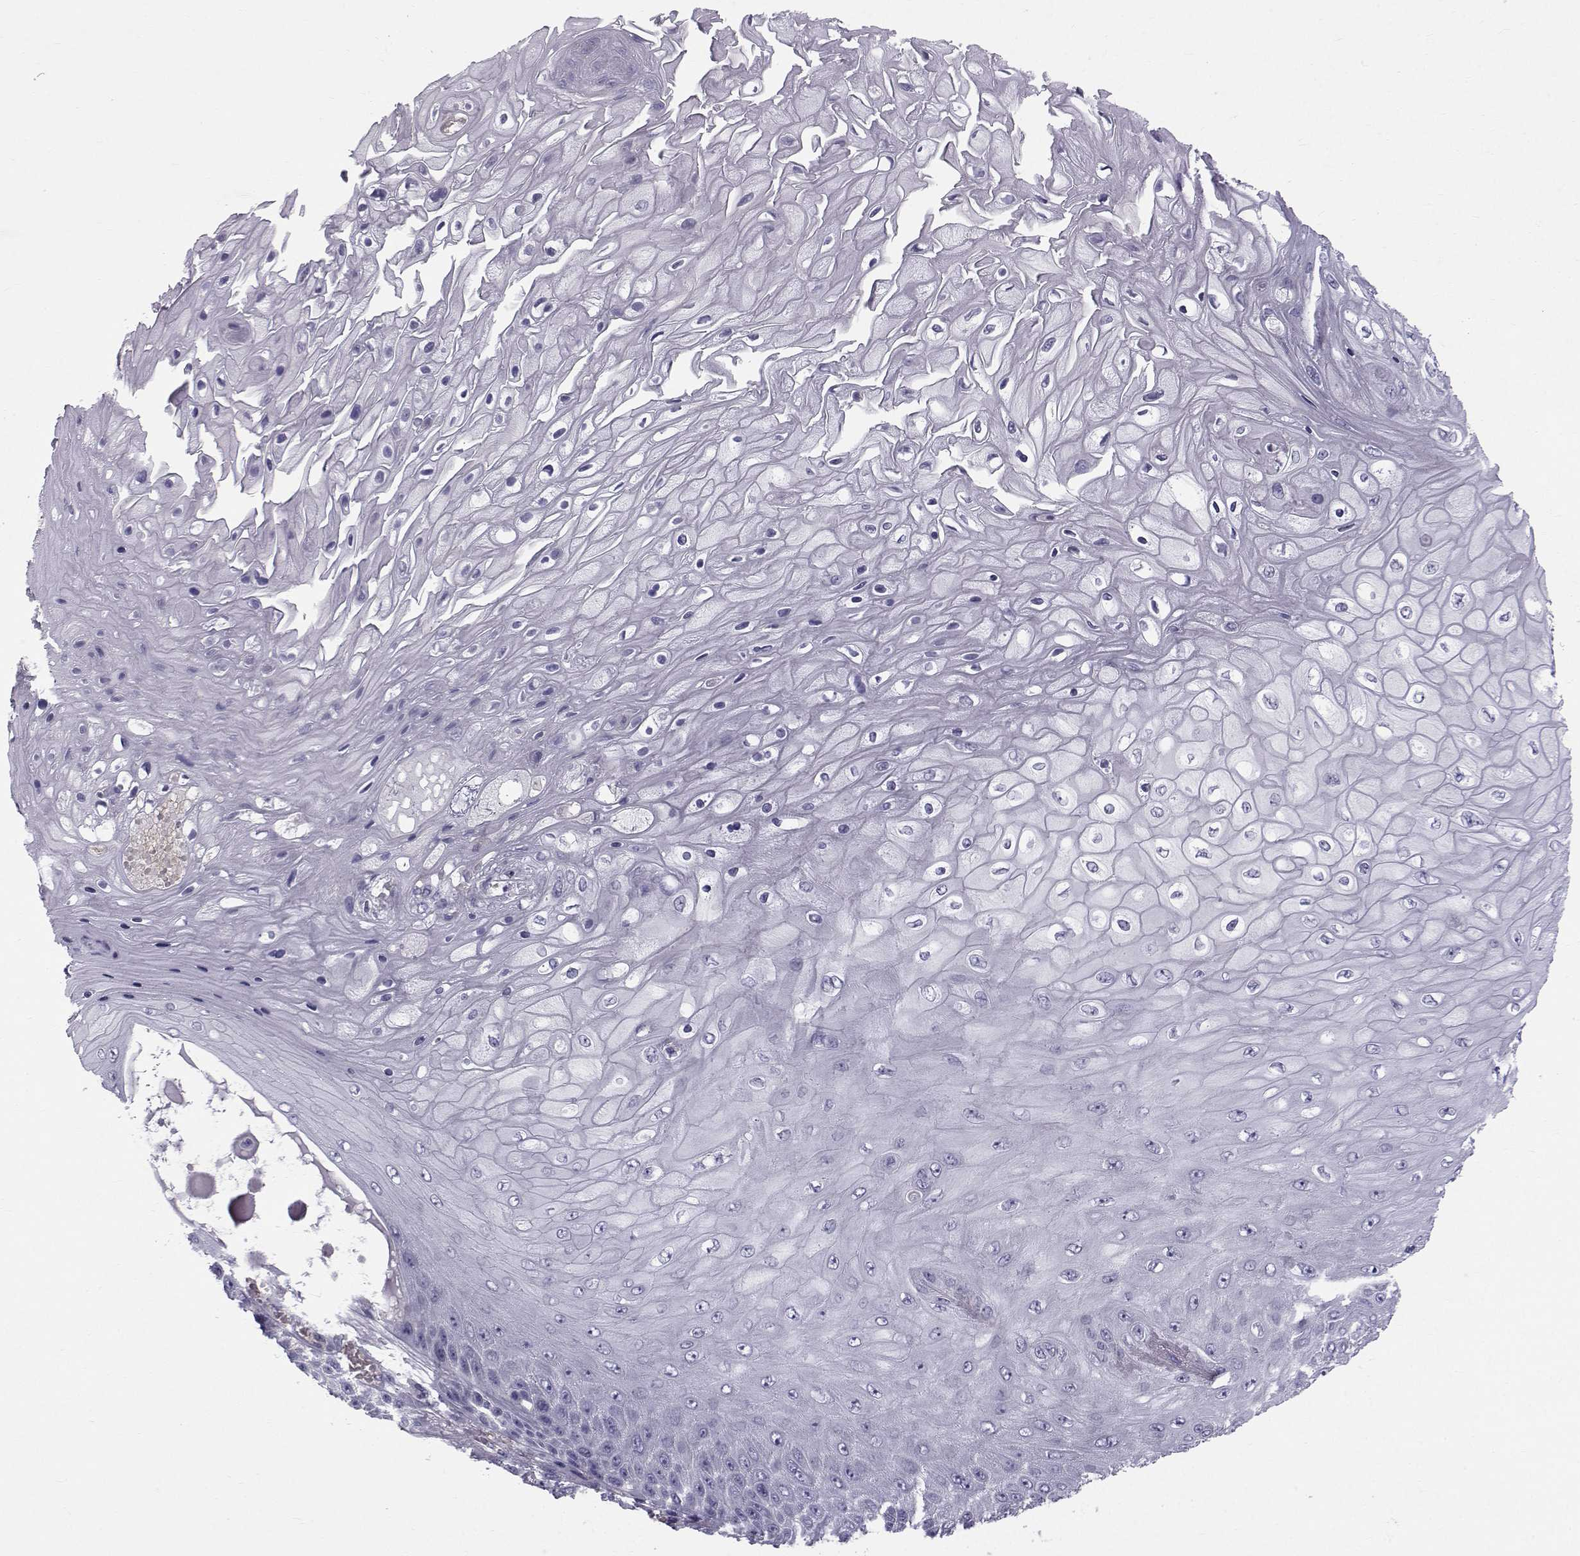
{"staining": {"intensity": "negative", "quantity": "none", "location": "none"}, "tissue": "skin cancer", "cell_type": "Tumor cells", "image_type": "cancer", "snomed": [{"axis": "morphology", "description": "Squamous cell carcinoma, NOS"}, {"axis": "topography", "description": "Skin"}], "caption": "Tumor cells are negative for protein expression in human squamous cell carcinoma (skin).", "gene": "QPCT", "patient": {"sex": "male", "age": 62}}